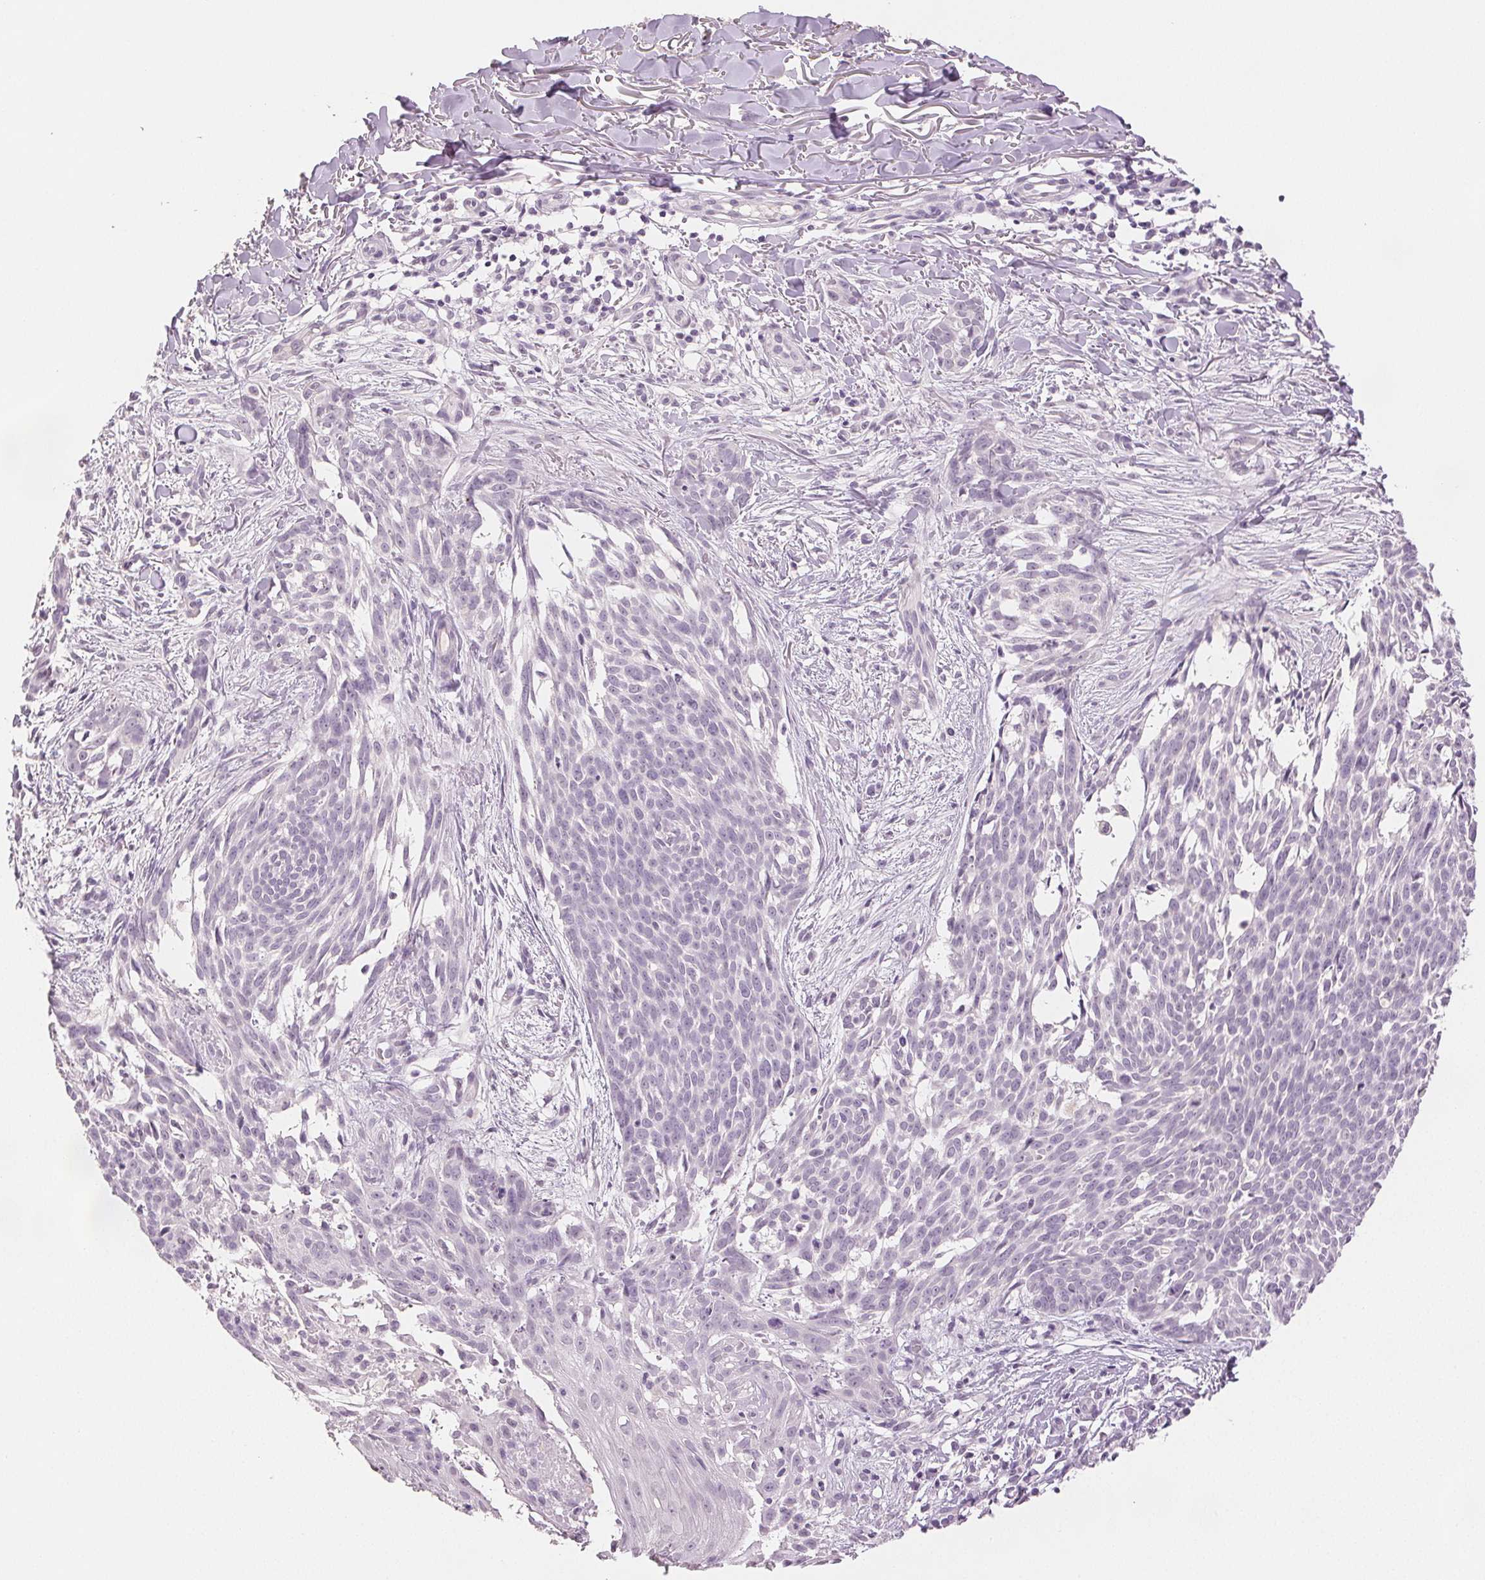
{"staining": {"intensity": "negative", "quantity": "none", "location": "none"}, "tissue": "skin cancer", "cell_type": "Tumor cells", "image_type": "cancer", "snomed": [{"axis": "morphology", "description": "Basal cell carcinoma"}, {"axis": "topography", "description": "Skin"}], "caption": "Immunohistochemistry (IHC) image of human basal cell carcinoma (skin) stained for a protein (brown), which reveals no staining in tumor cells.", "gene": "SCGN", "patient": {"sex": "male", "age": 88}}